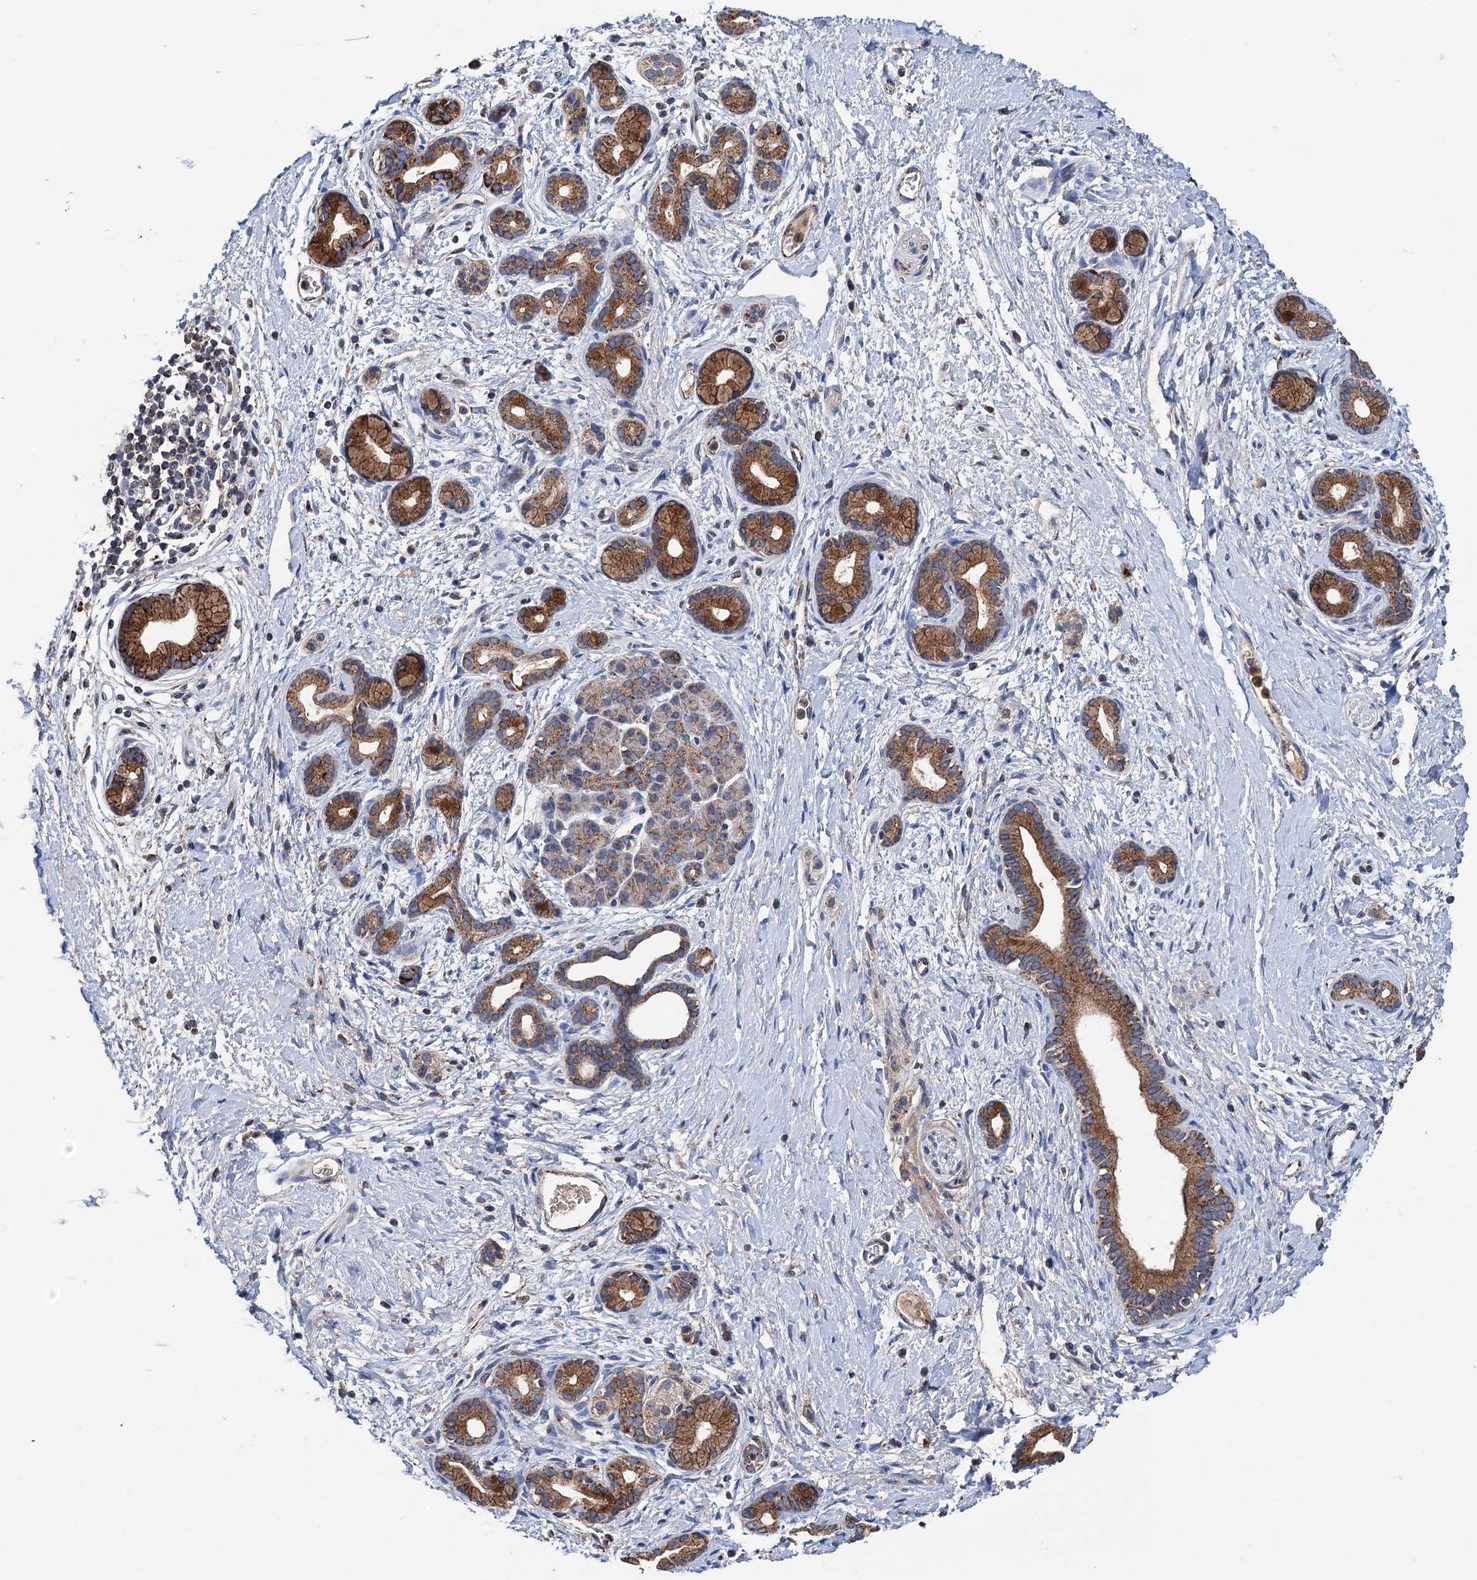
{"staining": {"intensity": "moderate", "quantity": ">75%", "location": "cytoplasmic/membranous"}, "tissue": "pancreatic cancer", "cell_type": "Tumor cells", "image_type": "cancer", "snomed": [{"axis": "morphology", "description": "Adenocarcinoma, NOS"}, {"axis": "topography", "description": "Pancreas"}], "caption": "A photomicrograph of human pancreatic cancer (adenocarcinoma) stained for a protein exhibits moderate cytoplasmic/membranous brown staining in tumor cells. (DAB = brown stain, brightfield microscopy at high magnification).", "gene": "DGLUCY", "patient": {"sex": "male", "age": 58}}